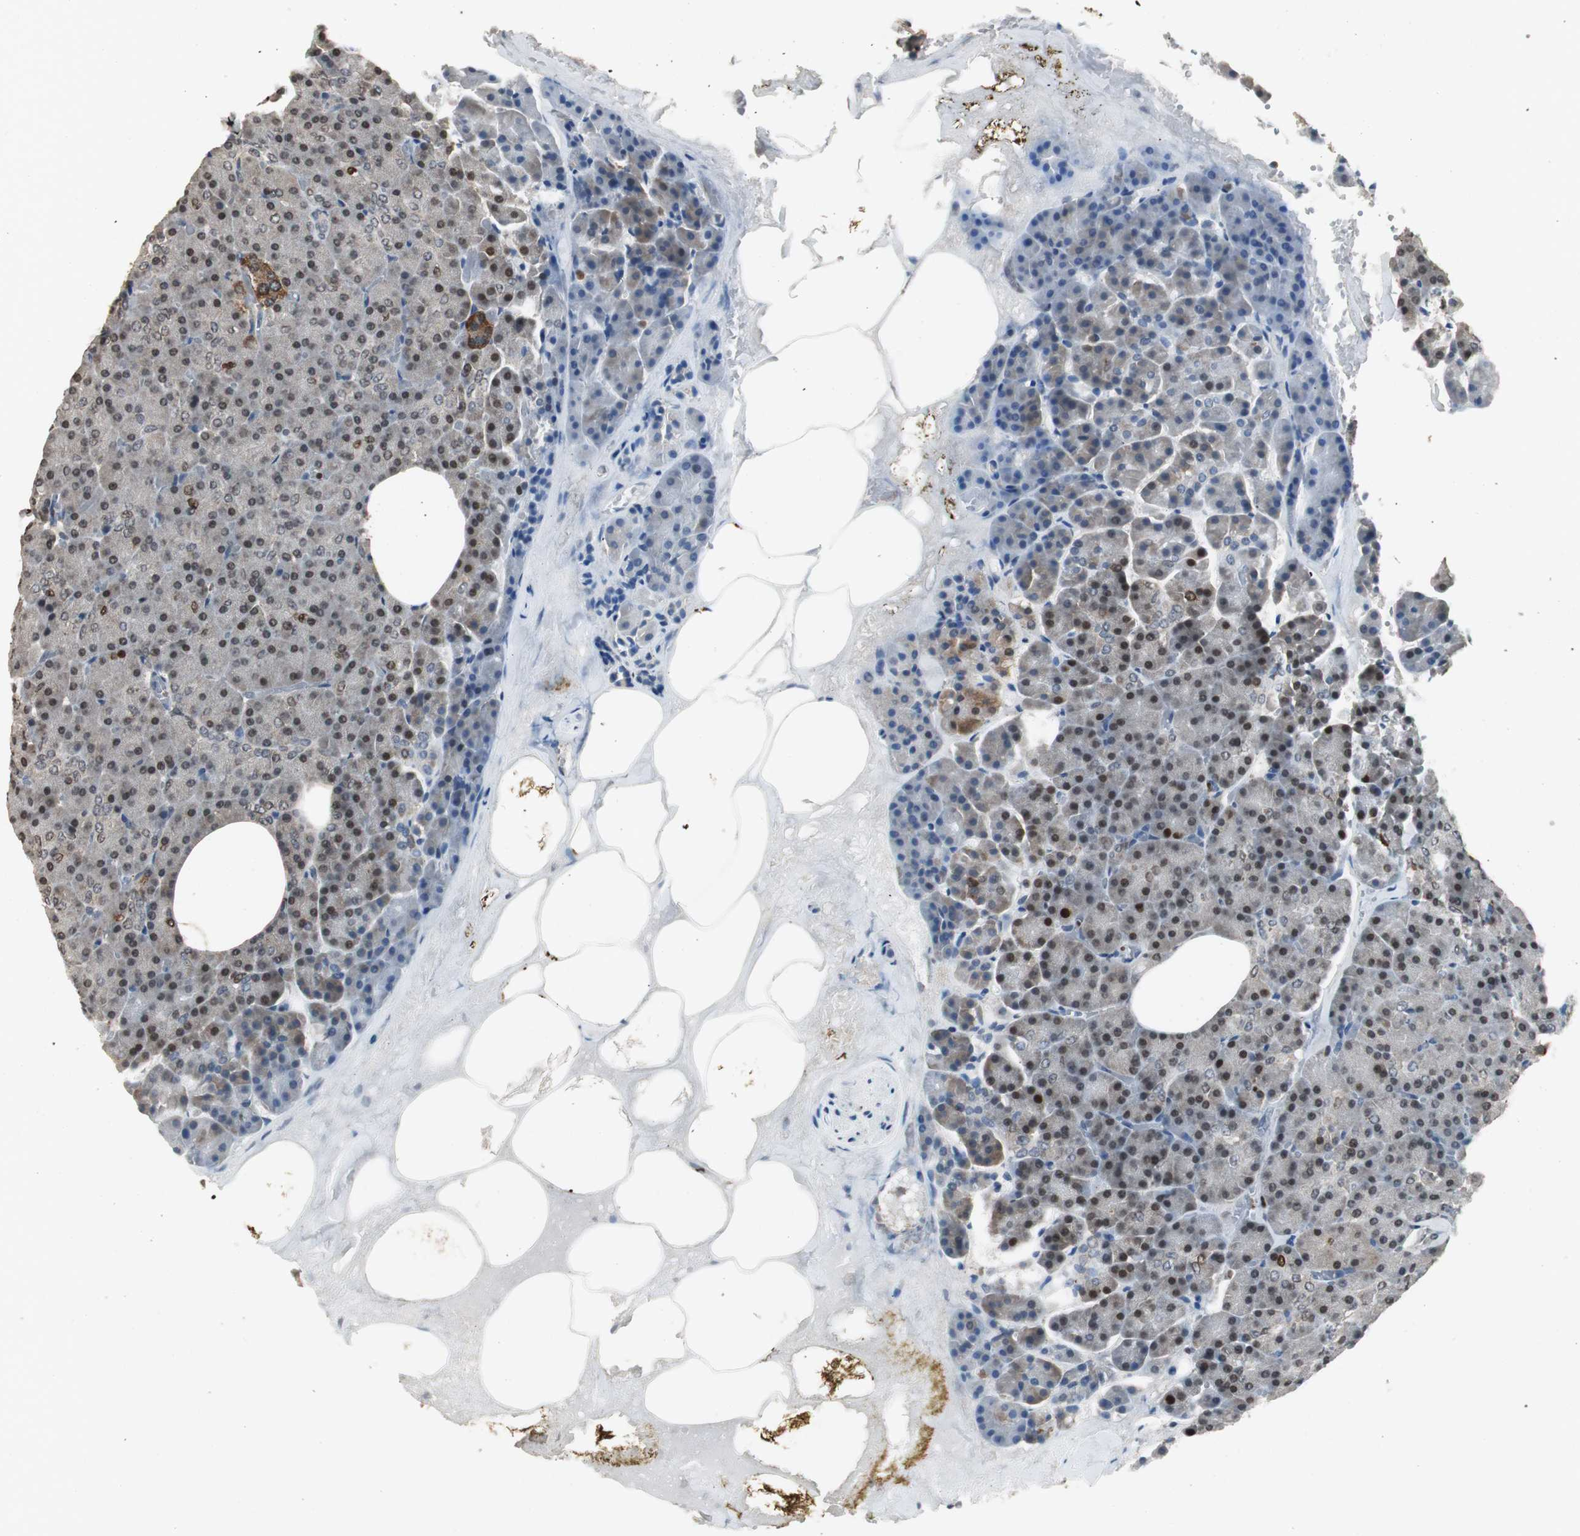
{"staining": {"intensity": "moderate", "quantity": ">75%", "location": "nuclear"}, "tissue": "pancreas", "cell_type": "Exocrine glandular cells", "image_type": "normal", "snomed": [{"axis": "morphology", "description": "Normal tissue, NOS"}, {"axis": "topography", "description": "Pancreas"}], "caption": "Protein expression analysis of normal pancreas shows moderate nuclear expression in approximately >75% of exocrine glandular cells. Using DAB (3,3'-diaminobenzidine) (brown) and hematoxylin (blue) stains, captured at high magnification using brightfield microscopy.", "gene": "FEN1", "patient": {"sex": "female", "age": 35}}